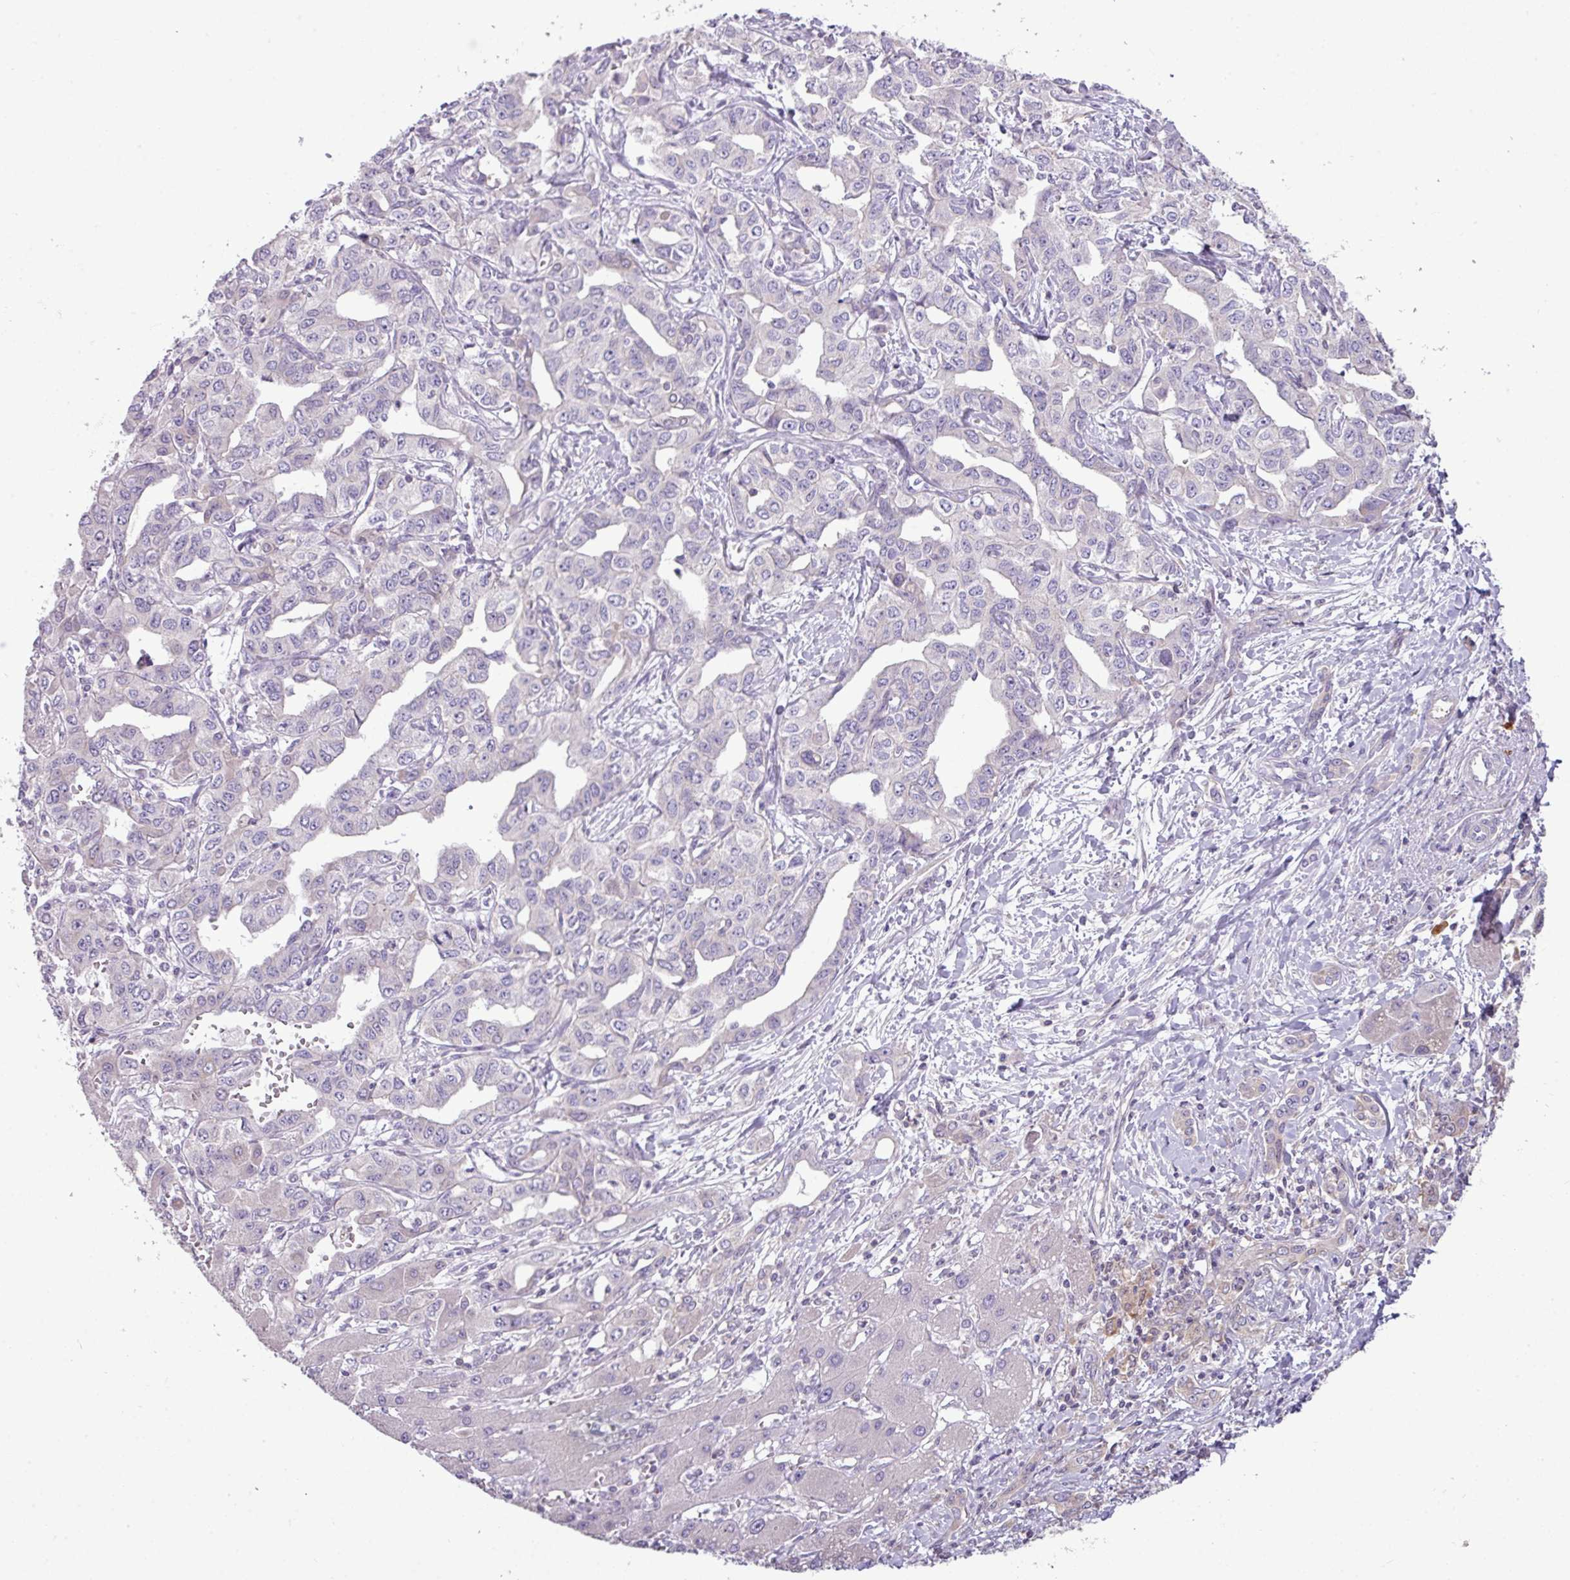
{"staining": {"intensity": "negative", "quantity": "none", "location": "none"}, "tissue": "liver cancer", "cell_type": "Tumor cells", "image_type": "cancer", "snomed": [{"axis": "morphology", "description": "Cholangiocarcinoma"}, {"axis": "topography", "description": "Liver"}], "caption": "Immunohistochemical staining of human liver cancer (cholangiocarcinoma) exhibits no significant positivity in tumor cells.", "gene": "STAT5A", "patient": {"sex": "male", "age": 59}}